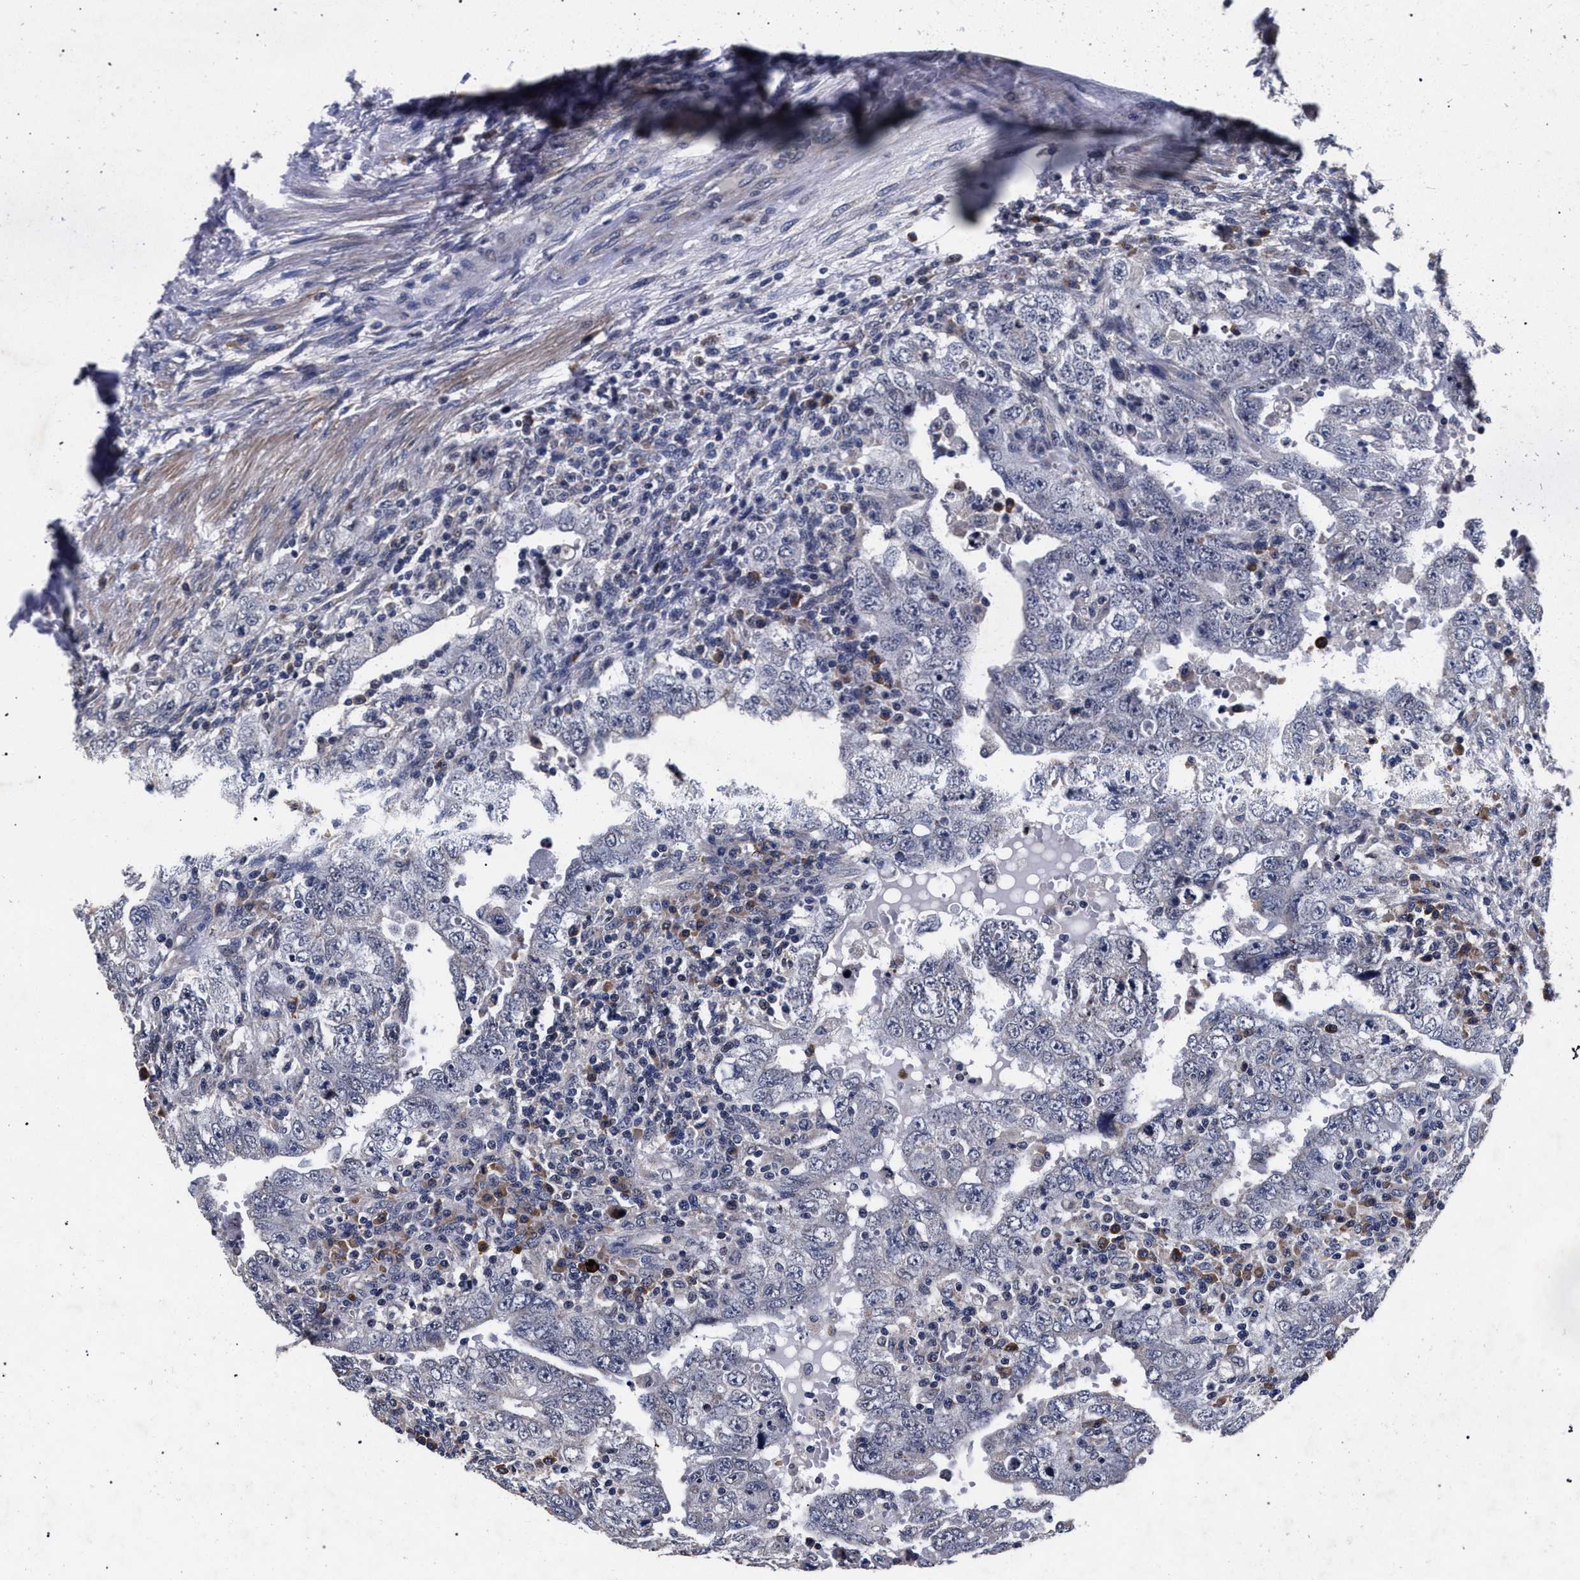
{"staining": {"intensity": "negative", "quantity": "none", "location": "none"}, "tissue": "testis cancer", "cell_type": "Tumor cells", "image_type": "cancer", "snomed": [{"axis": "morphology", "description": "Carcinoma, Embryonal, NOS"}, {"axis": "topography", "description": "Testis"}], "caption": "Tumor cells are negative for protein expression in human embryonal carcinoma (testis).", "gene": "CFAP95", "patient": {"sex": "male", "age": 26}}